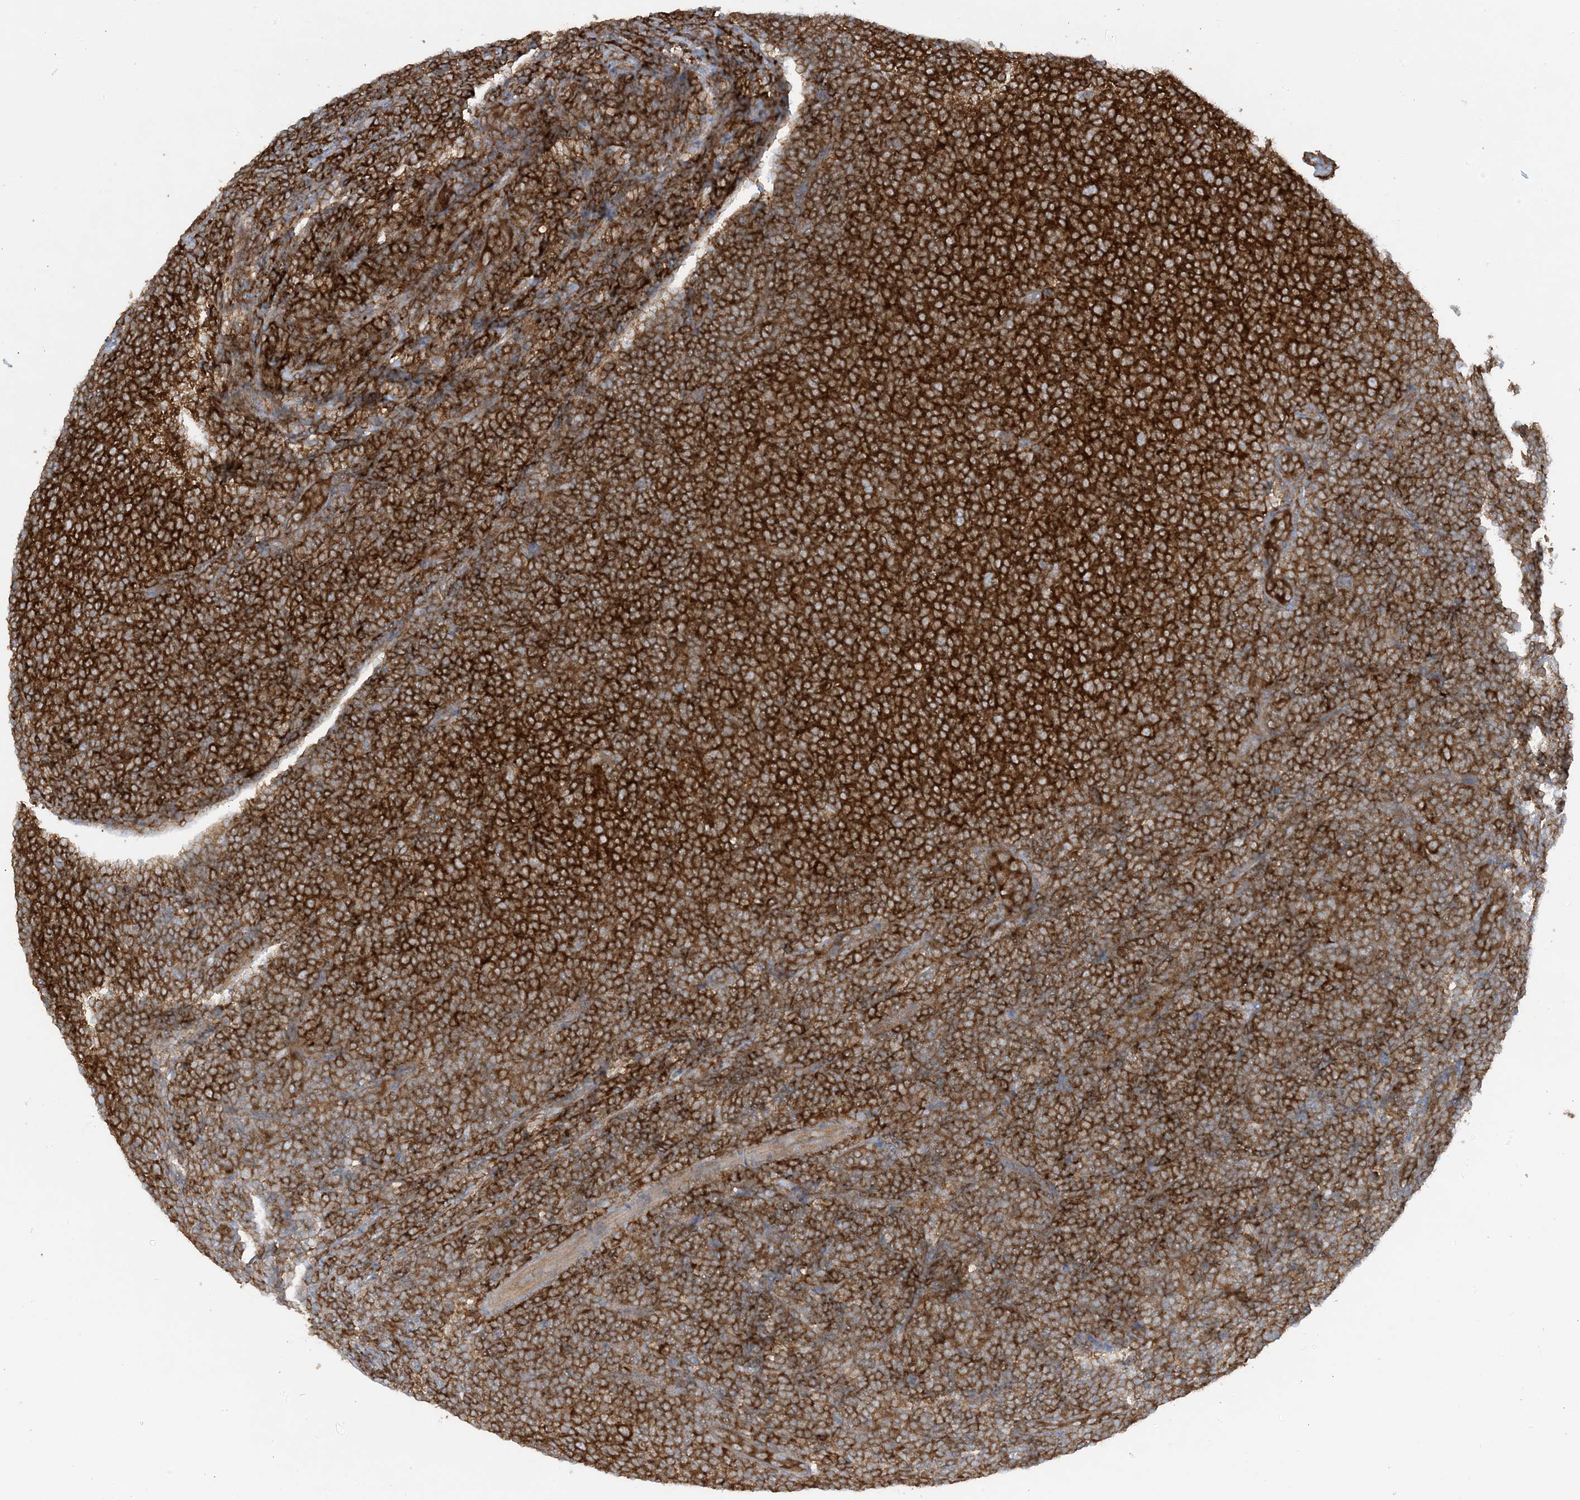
{"staining": {"intensity": "strong", "quantity": "25%-75%", "location": "cytoplasmic/membranous"}, "tissue": "lymphoma", "cell_type": "Tumor cells", "image_type": "cancer", "snomed": [{"axis": "morphology", "description": "Malignant lymphoma, non-Hodgkin's type, Low grade"}, {"axis": "topography", "description": "Lymph node"}], "caption": "Brown immunohistochemical staining in malignant lymphoma, non-Hodgkin's type (low-grade) exhibits strong cytoplasmic/membranous positivity in approximately 25%-75% of tumor cells.", "gene": "OLA1", "patient": {"sex": "male", "age": 66}}